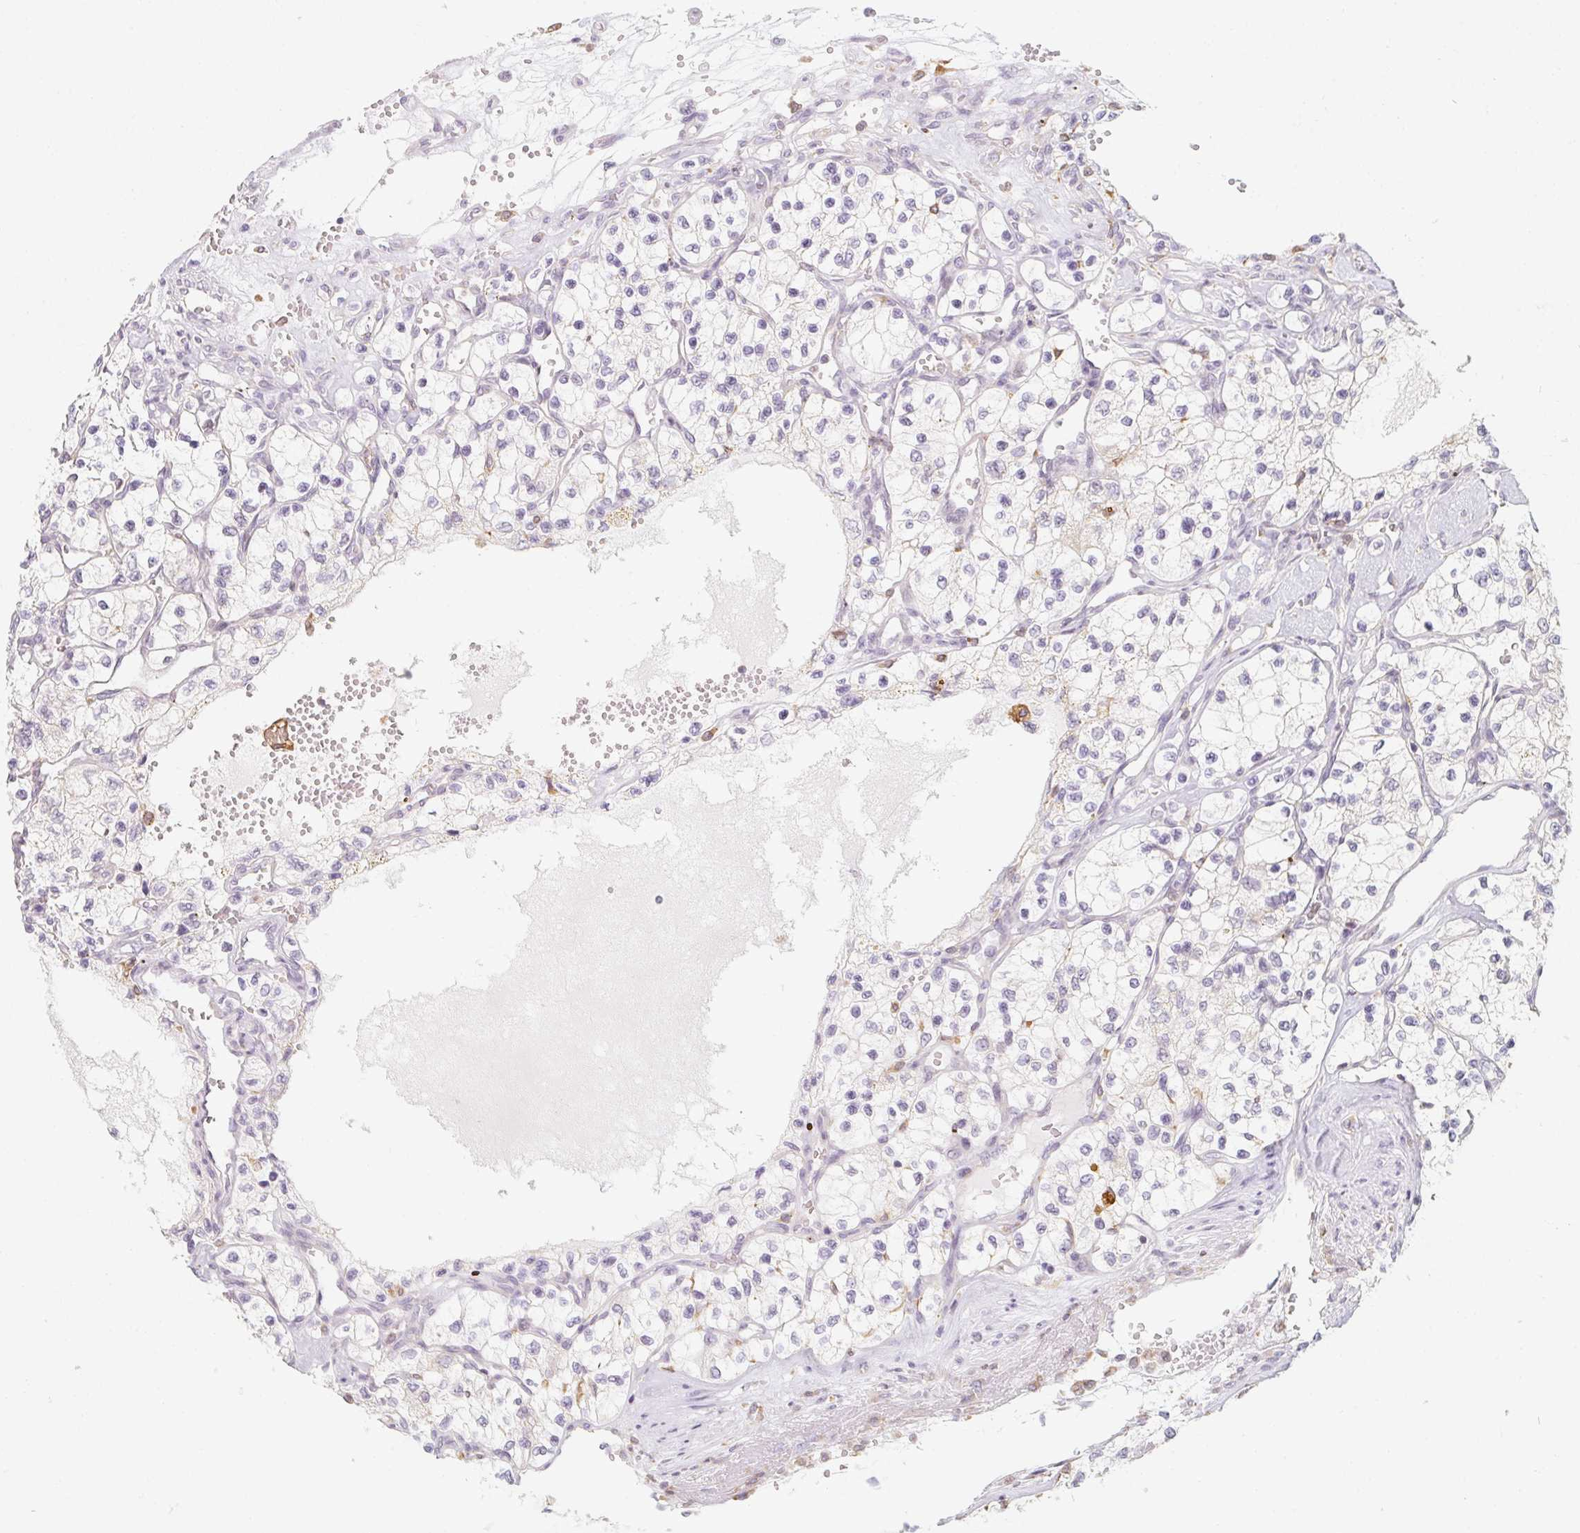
{"staining": {"intensity": "negative", "quantity": "none", "location": "none"}, "tissue": "renal cancer", "cell_type": "Tumor cells", "image_type": "cancer", "snomed": [{"axis": "morphology", "description": "Adenocarcinoma, NOS"}, {"axis": "topography", "description": "Kidney"}], "caption": "Human renal cancer (adenocarcinoma) stained for a protein using immunohistochemistry displays no positivity in tumor cells.", "gene": "SOAT1", "patient": {"sex": "female", "age": 69}}